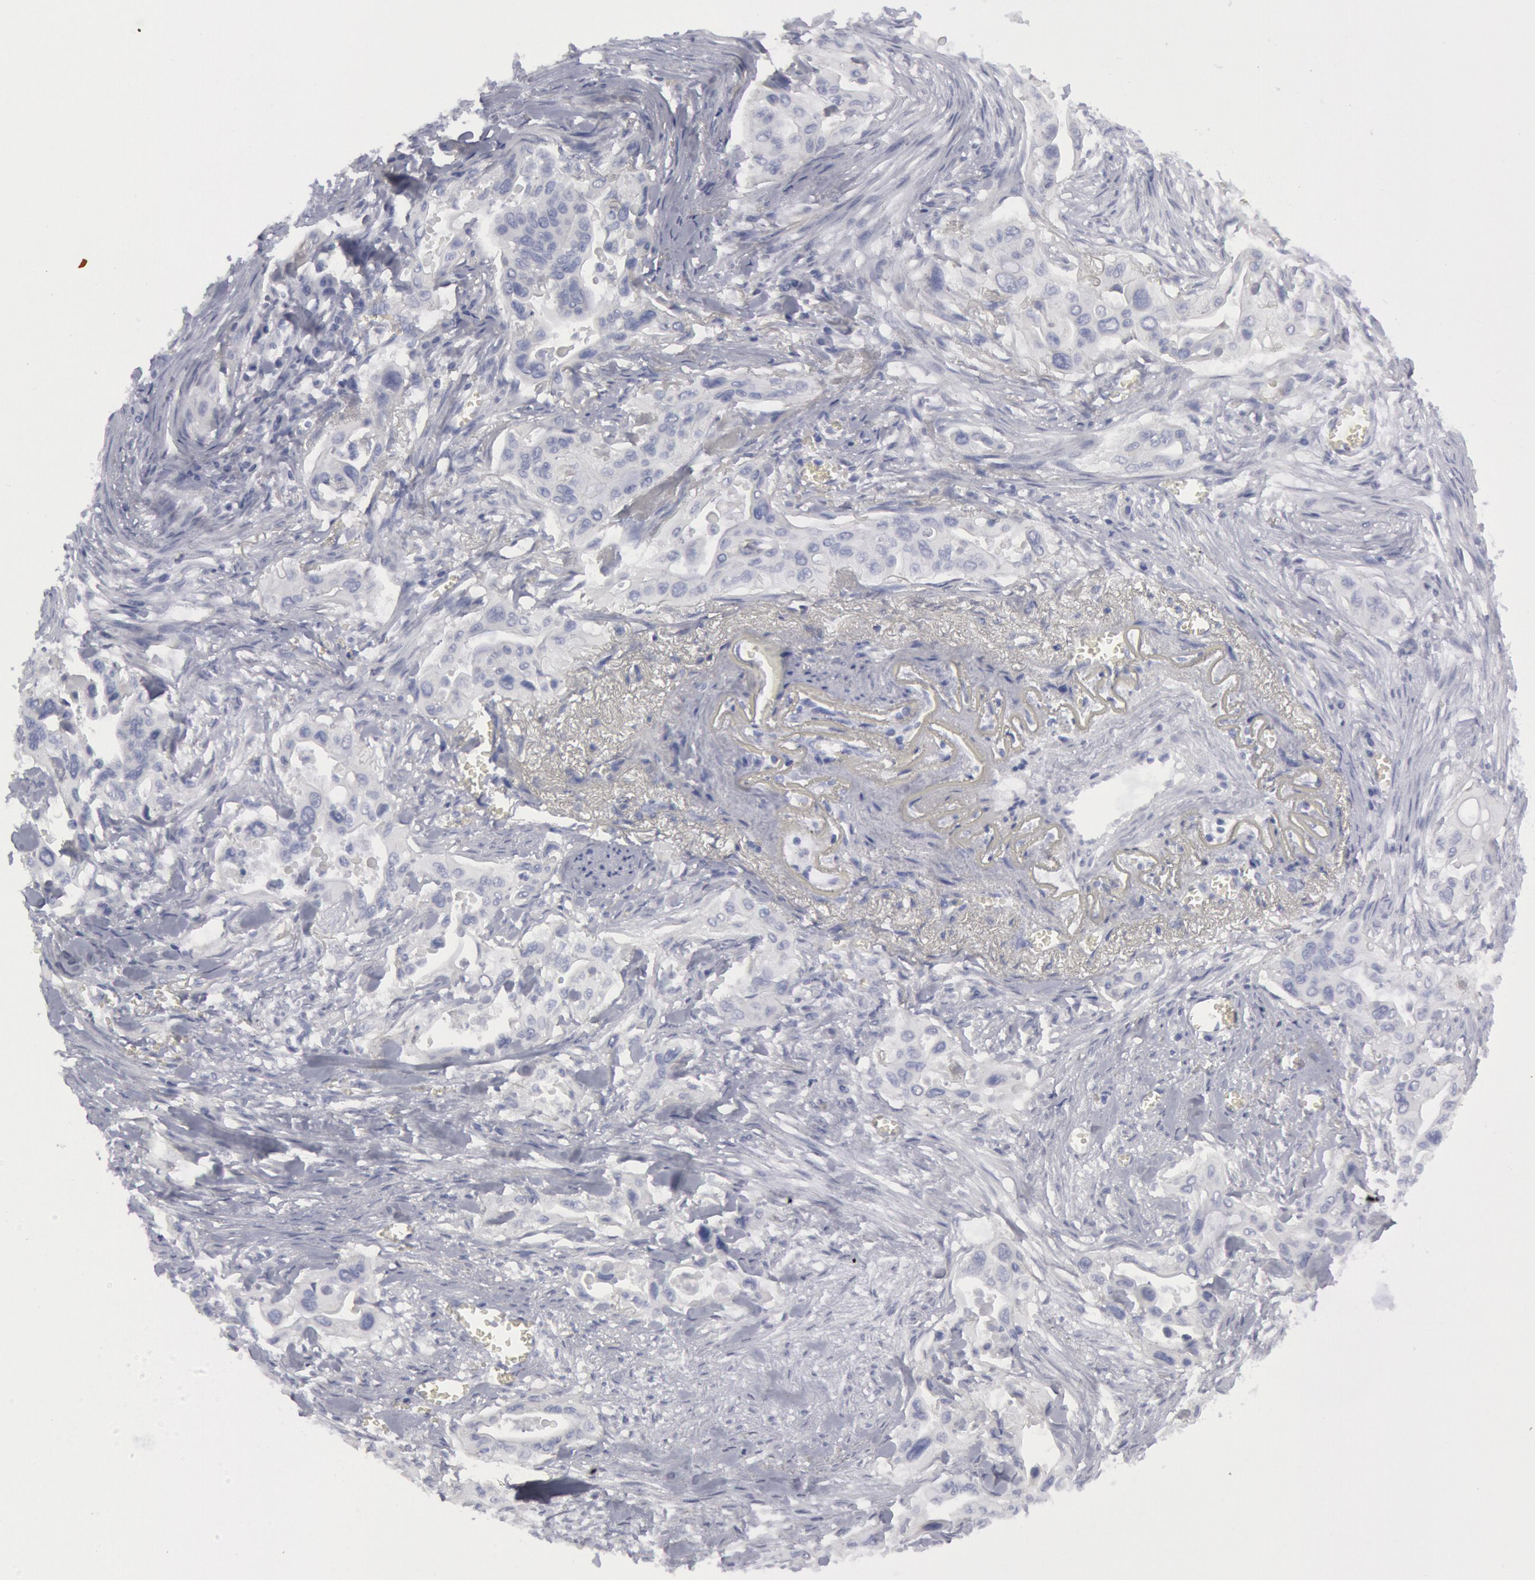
{"staining": {"intensity": "negative", "quantity": "none", "location": "none"}, "tissue": "pancreatic cancer", "cell_type": "Tumor cells", "image_type": "cancer", "snomed": [{"axis": "morphology", "description": "Adenocarcinoma, NOS"}, {"axis": "topography", "description": "Pancreas"}], "caption": "There is no significant staining in tumor cells of adenocarcinoma (pancreatic). (Immunohistochemistry (ihc), brightfield microscopy, high magnification).", "gene": "FHL1", "patient": {"sex": "male", "age": 77}}